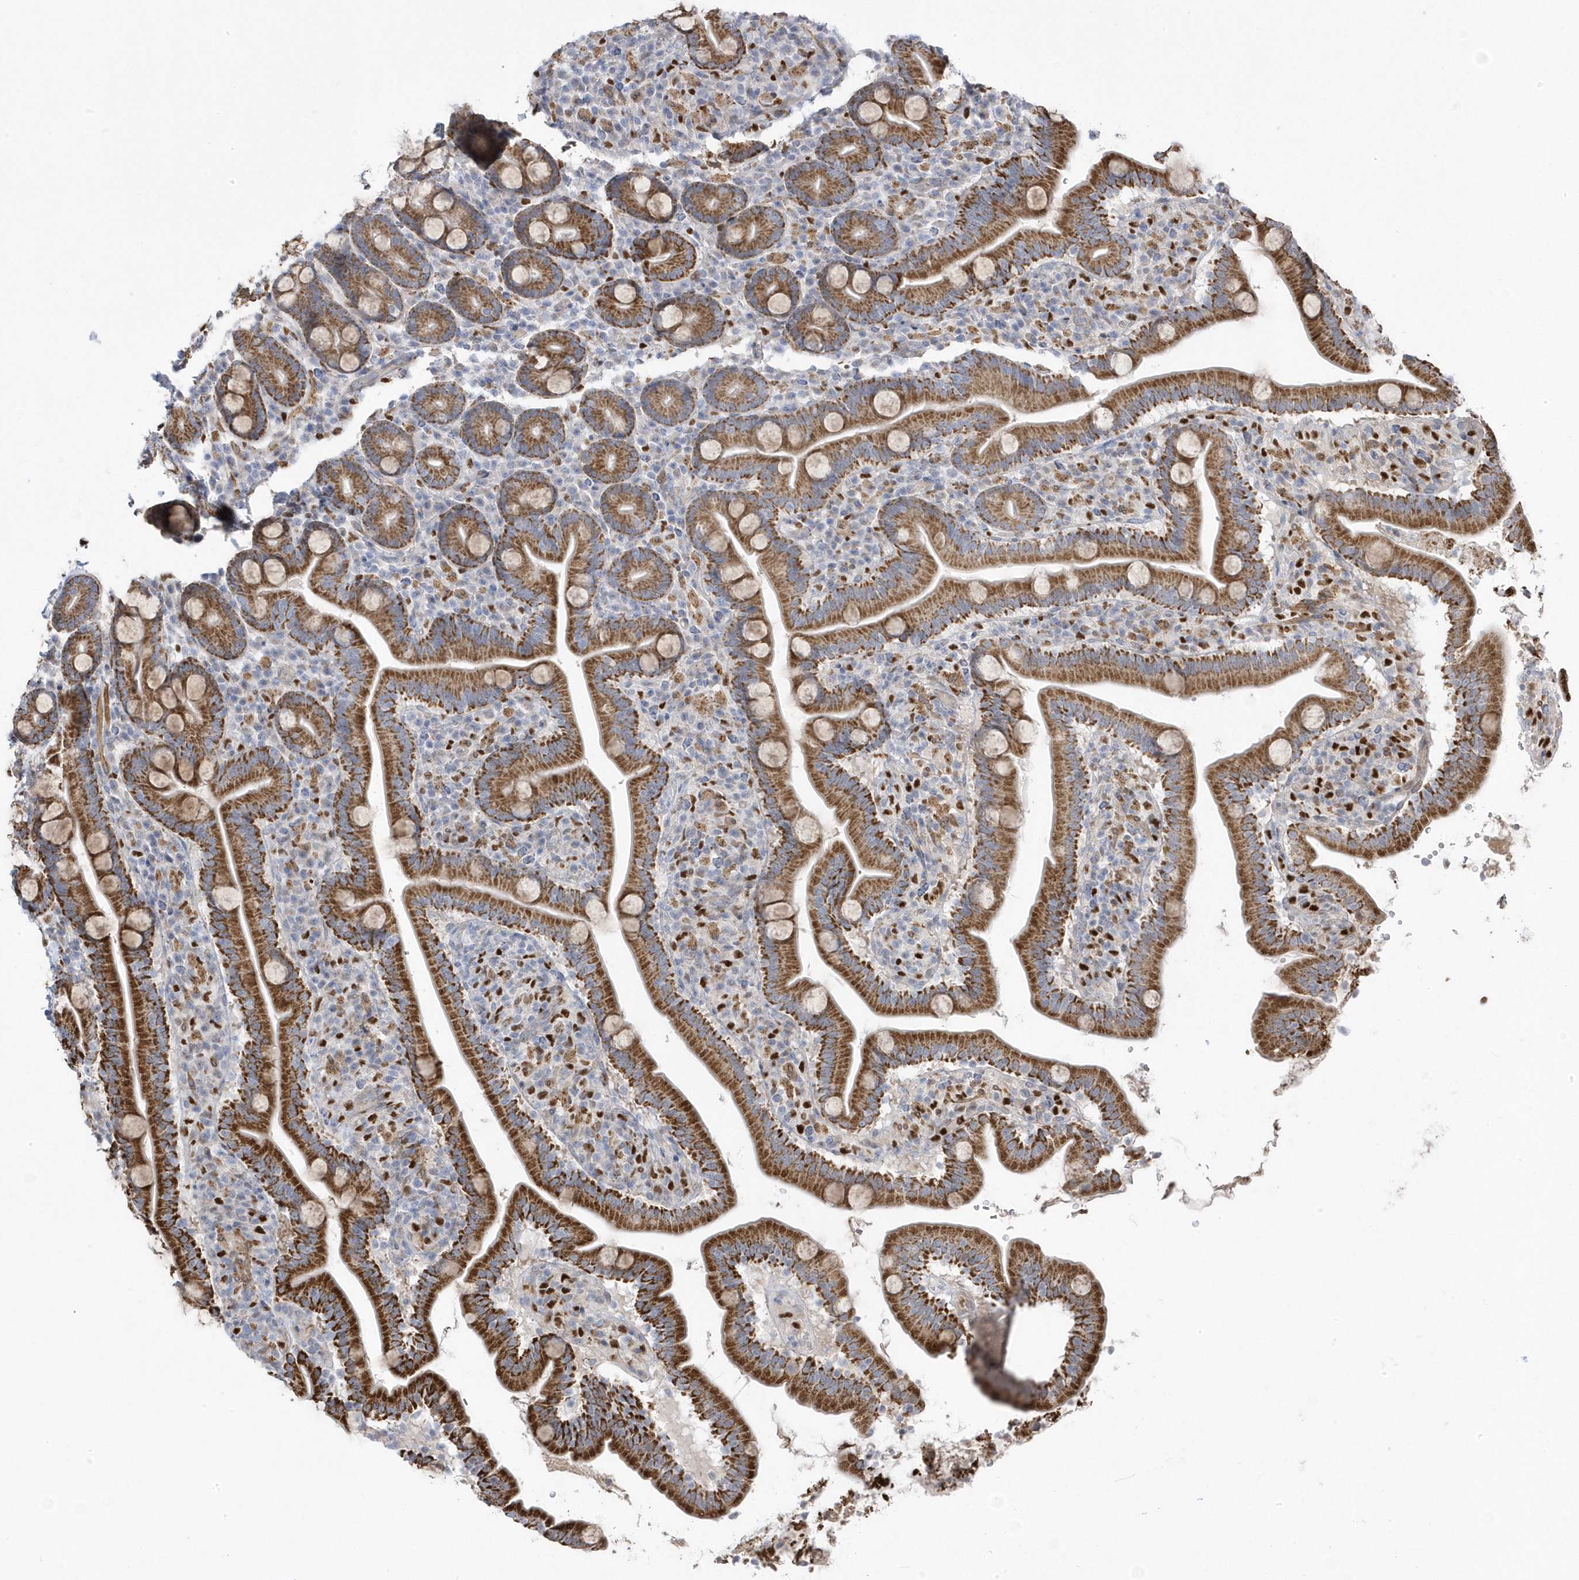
{"staining": {"intensity": "strong", "quantity": ">75%", "location": "cytoplasmic/membranous"}, "tissue": "duodenum", "cell_type": "Glandular cells", "image_type": "normal", "snomed": [{"axis": "morphology", "description": "Normal tissue, NOS"}, {"axis": "topography", "description": "Duodenum"}], "caption": "Brown immunohistochemical staining in normal human duodenum displays strong cytoplasmic/membranous staining in approximately >75% of glandular cells.", "gene": "GTPBP6", "patient": {"sex": "male", "age": 35}}